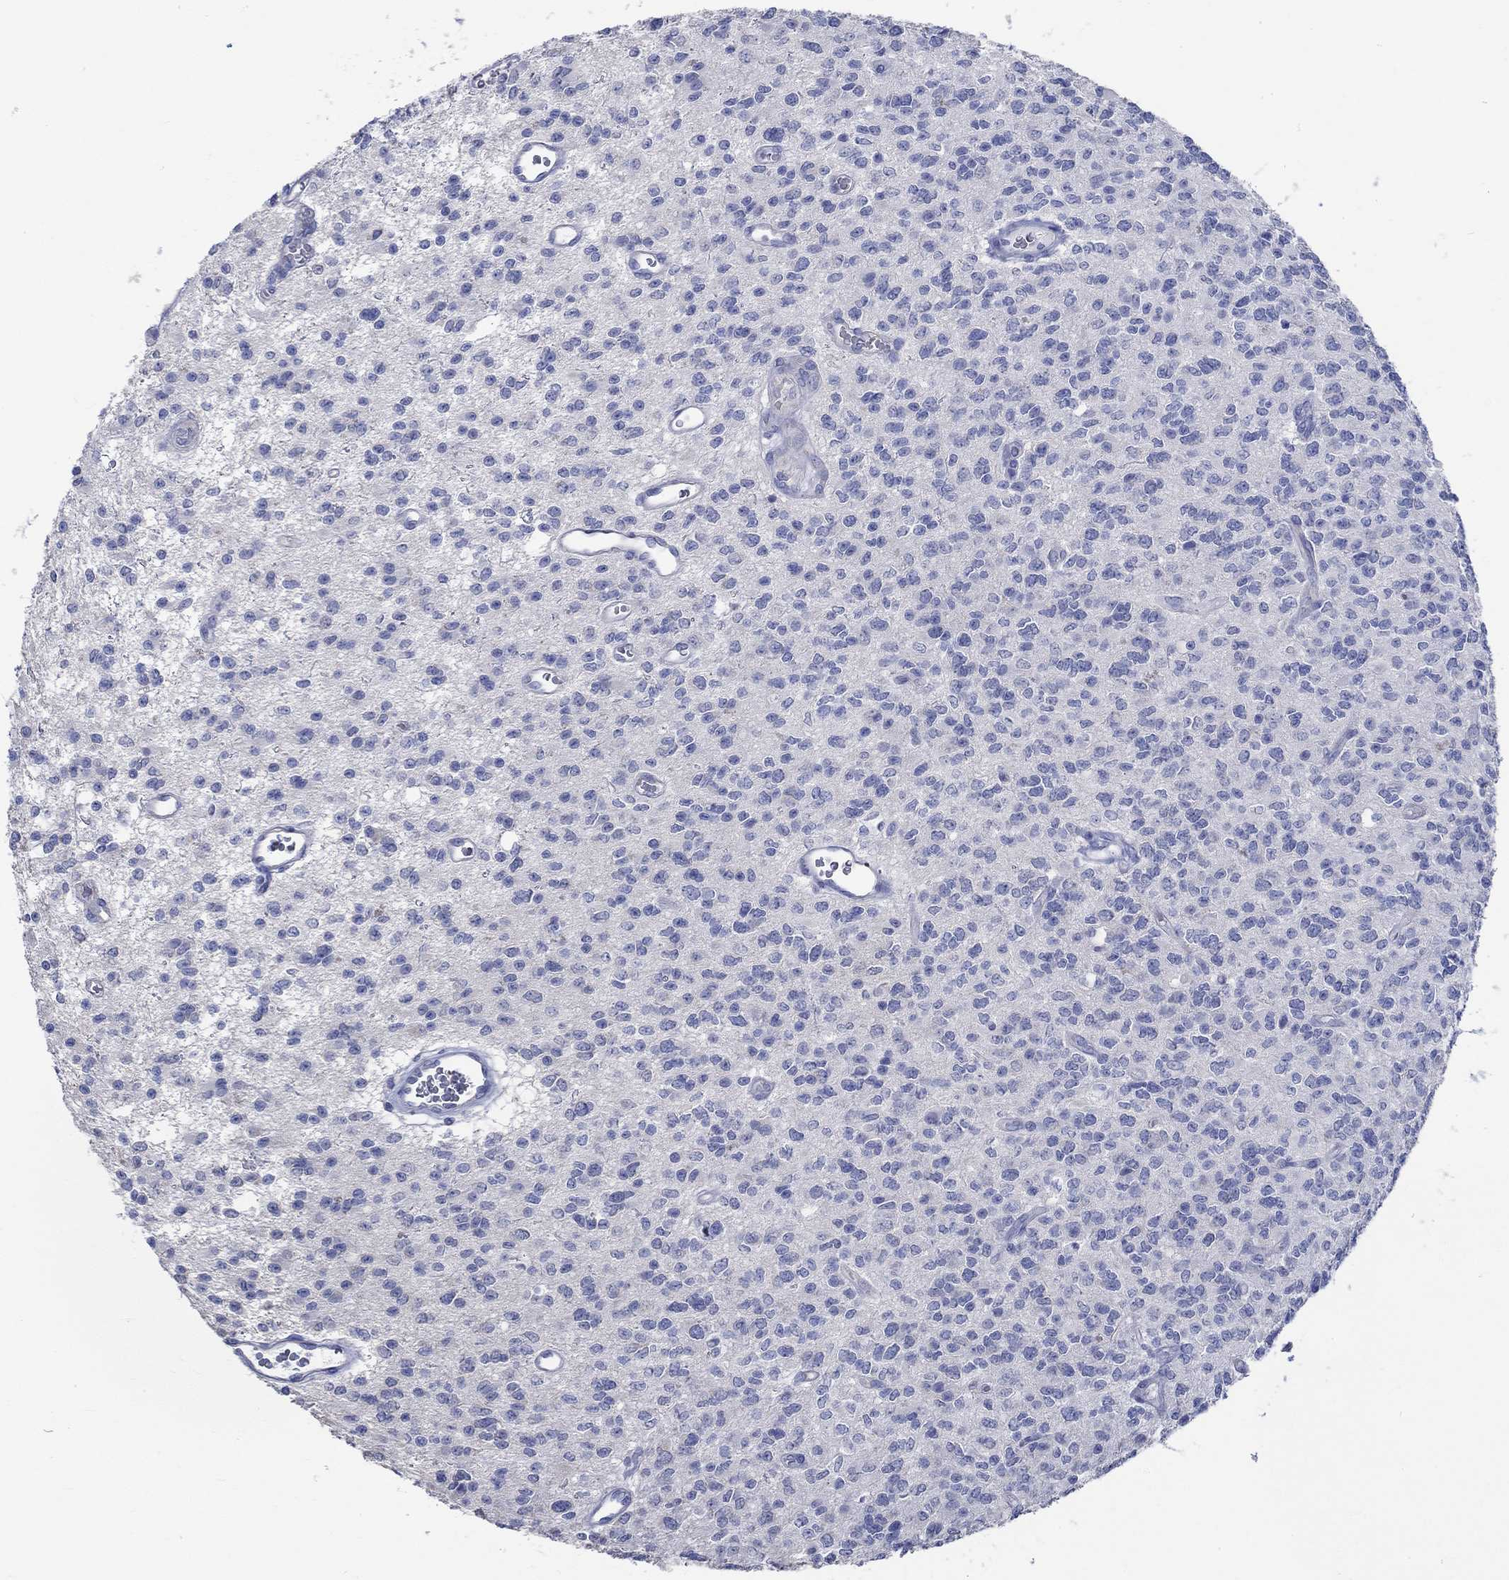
{"staining": {"intensity": "negative", "quantity": "none", "location": "none"}, "tissue": "glioma", "cell_type": "Tumor cells", "image_type": "cancer", "snomed": [{"axis": "morphology", "description": "Glioma, malignant, Low grade"}, {"axis": "topography", "description": "Brain"}], "caption": "Tumor cells show no significant protein staining in malignant glioma (low-grade).", "gene": "KCNA1", "patient": {"sex": "female", "age": 45}}